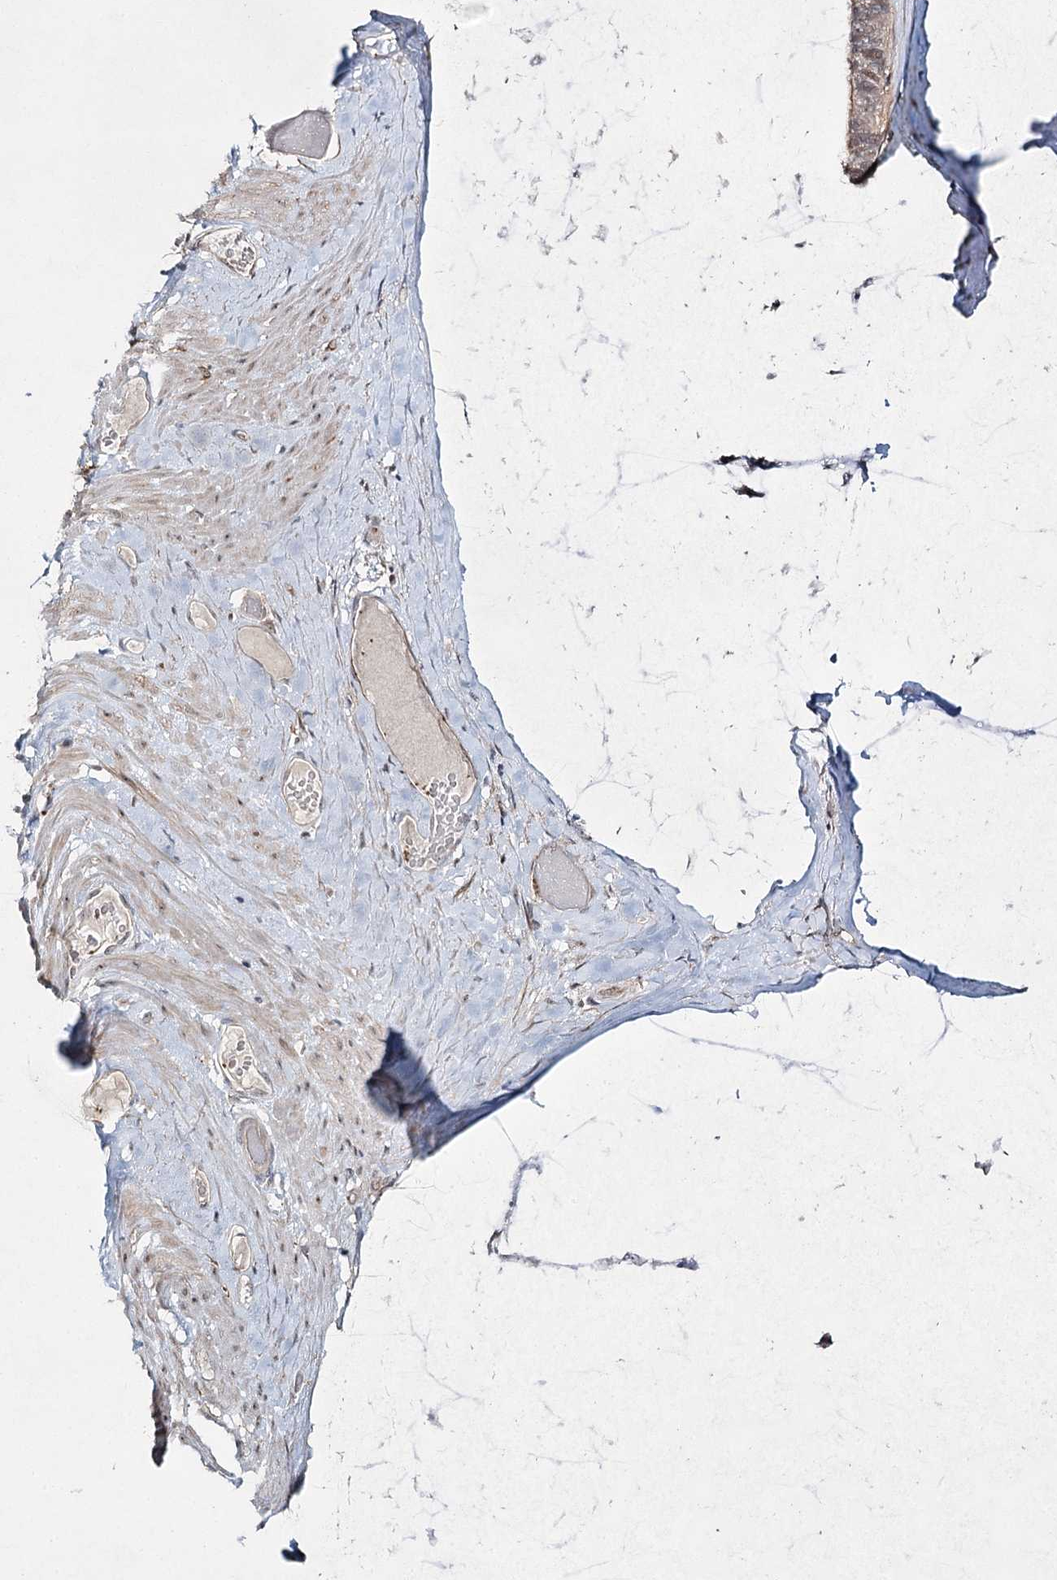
{"staining": {"intensity": "weak", "quantity": ">75%", "location": "cytoplasmic/membranous,nuclear"}, "tissue": "ovarian cancer", "cell_type": "Tumor cells", "image_type": "cancer", "snomed": [{"axis": "morphology", "description": "Cystadenocarcinoma, mucinous, NOS"}, {"axis": "topography", "description": "Ovary"}], "caption": "Tumor cells demonstrate low levels of weak cytoplasmic/membranous and nuclear staining in approximately >75% of cells in human ovarian mucinous cystadenocarcinoma. (DAB = brown stain, brightfield microscopy at high magnification).", "gene": "WDR44", "patient": {"sex": "female", "age": 39}}